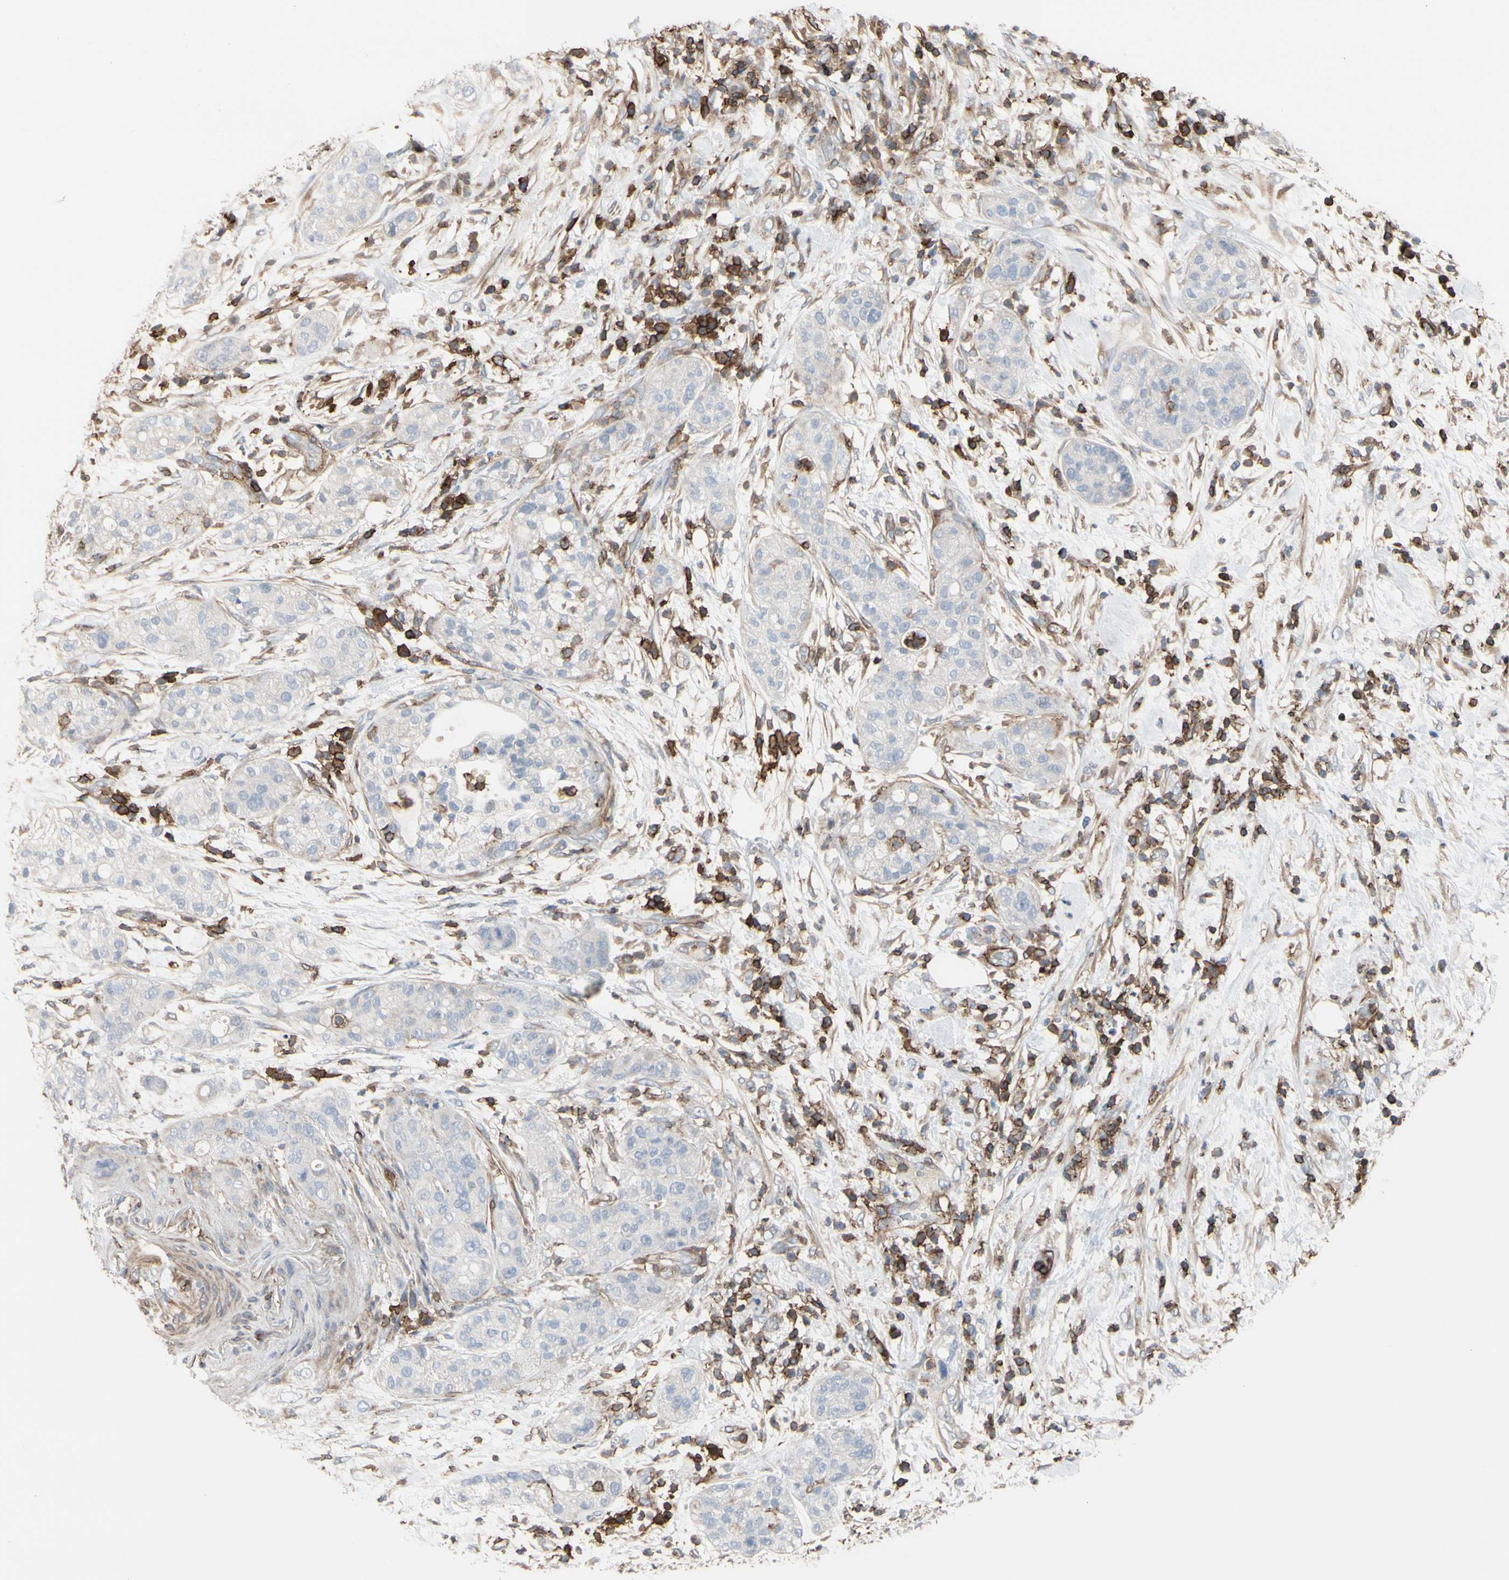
{"staining": {"intensity": "weak", "quantity": ">75%", "location": "cytoplasmic/membranous"}, "tissue": "pancreatic cancer", "cell_type": "Tumor cells", "image_type": "cancer", "snomed": [{"axis": "morphology", "description": "Adenocarcinoma, NOS"}, {"axis": "topography", "description": "Pancreas"}], "caption": "Adenocarcinoma (pancreatic) stained with DAB immunohistochemistry (IHC) shows low levels of weak cytoplasmic/membranous staining in approximately >75% of tumor cells.", "gene": "ANXA6", "patient": {"sex": "female", "age": 78}}